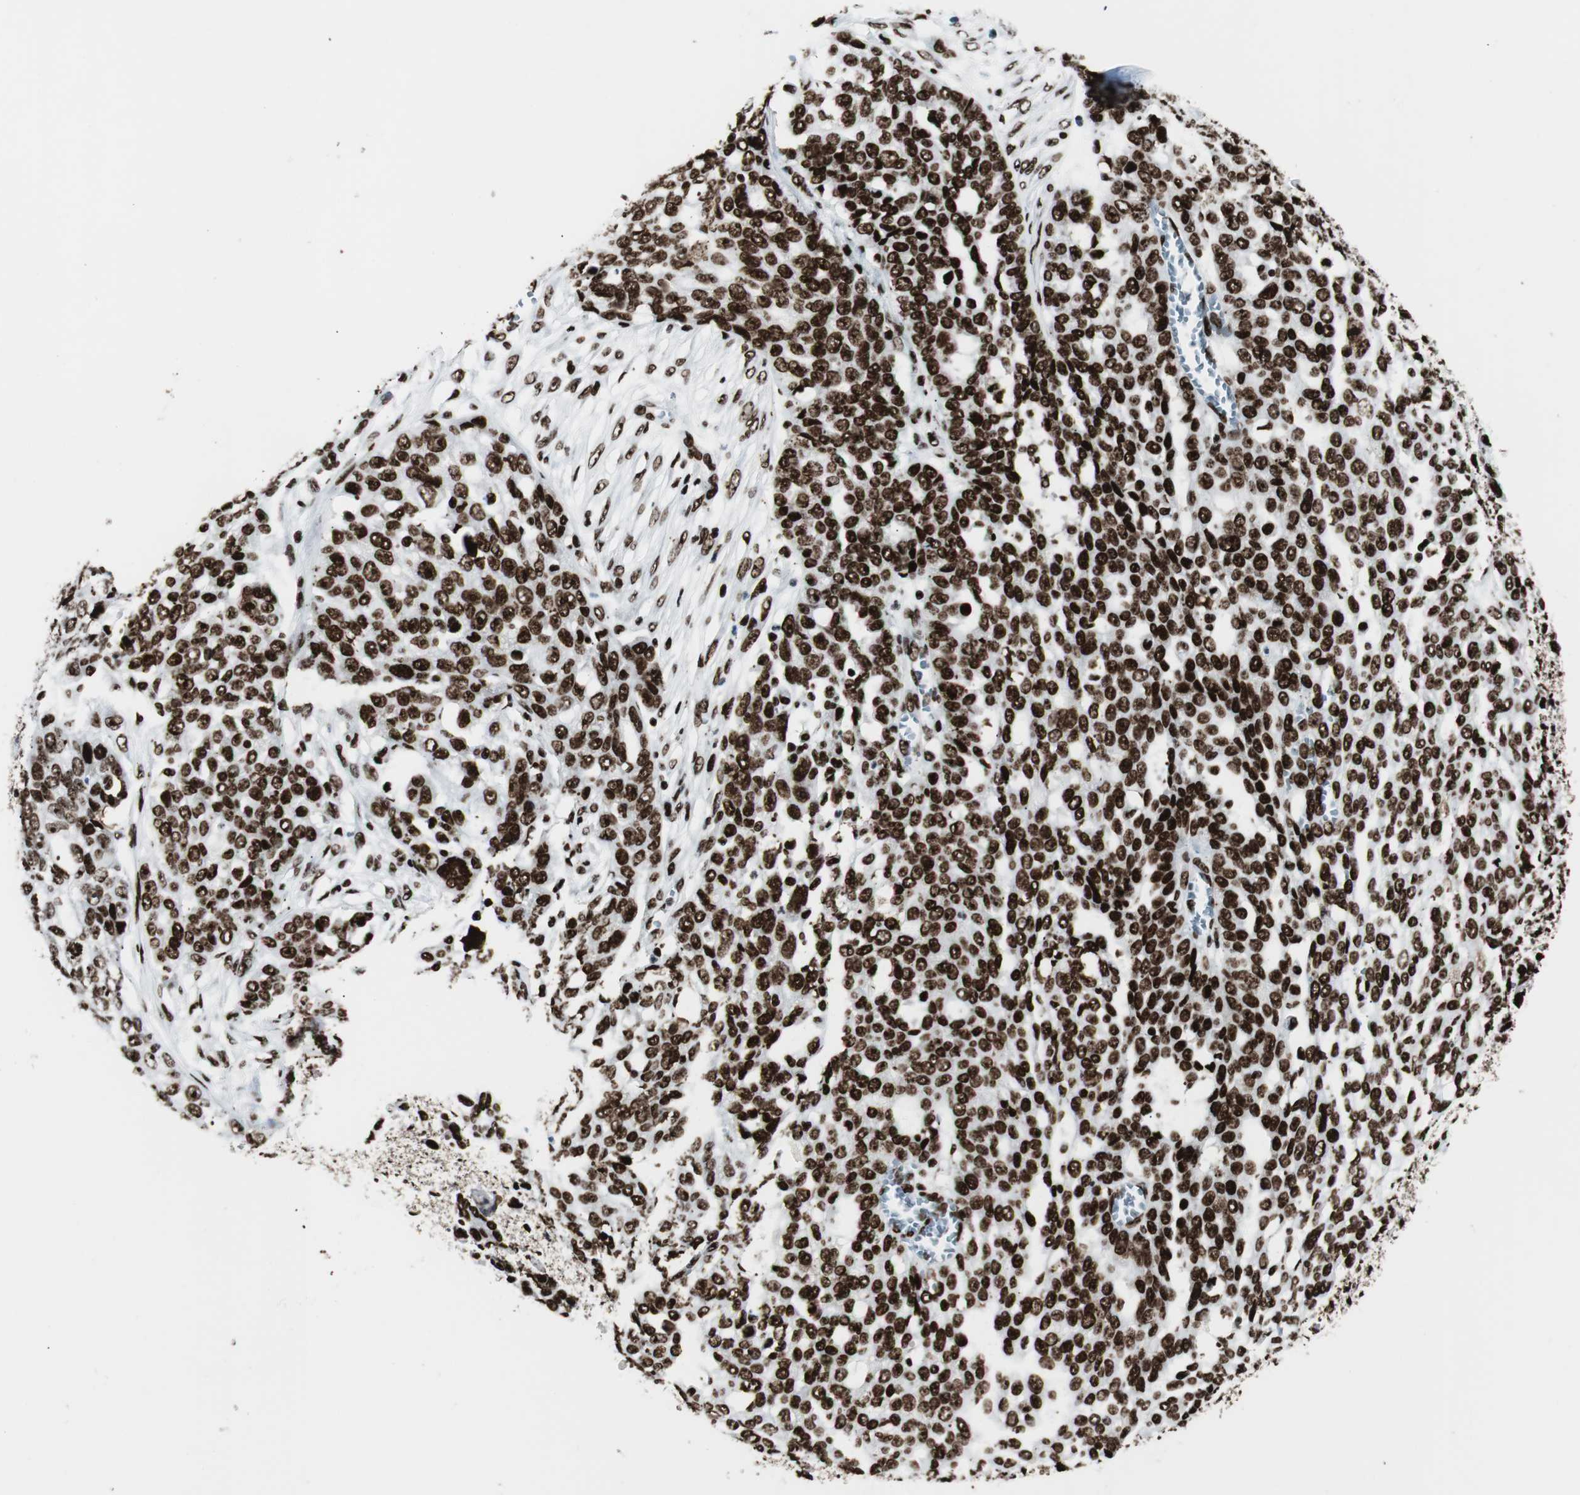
{"staining": {"intensity": "strong", "quantity": ">75%", "location": "nuclear"}, "tissue": "ovarian cancer", "cell_type": "Tumor cells", "image_type": "cancer", "snomed": [{"axis": "morphology", "description": "Cystadenocarcinoma, serous, NOS"}, {"axis": "topography", "description": "Soft tissue"}, {"axis": "topography", "description": "Ovary"}], "caption": "Protein staining of serous cystadenocarcinoma (ovarian) tissue demonstrates strong nuclear positivity in about >75% of tumor cells. (DAB (3,3'-diaminobenzidine) IHC, brown staining for protein, blue staining for nuclei).", "gene": "NCL", "patient": {"sex": "female", "age": 57}}